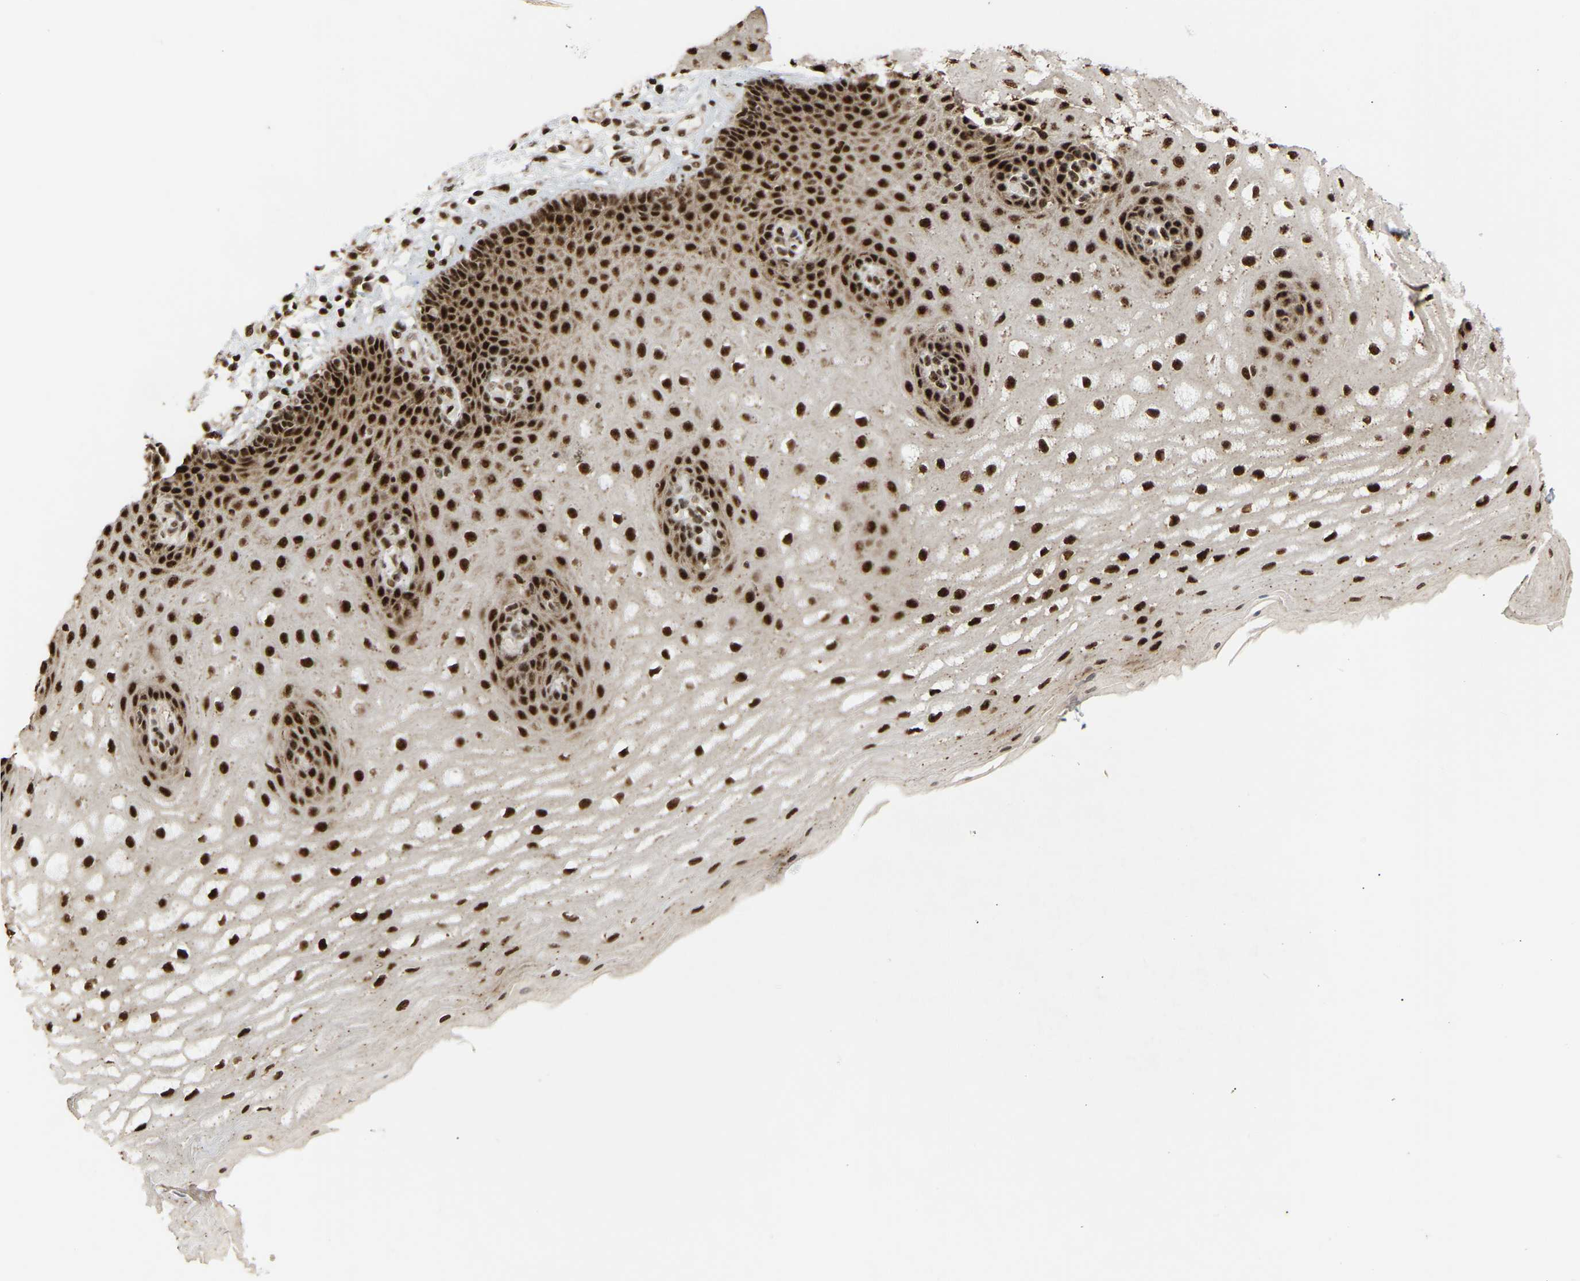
{"staining": {"intensity": "strong", "quantity": ">75%", "location": "nuclear"}, "tissue": "esophagus", "cell_type": "Squamous epithelial cells", "image_type": "normal", "snomed": [{"axis": "morphology", "description": "Normal tissue, NOS"}, {"axis": "topography", "description": "Esophagus"}], "caption": "Strong nuclear expression for a protein is appreciated in about >75% of squamous epithelial cells of normal esophagus using immunohistochemistry.", "gene": "ALYREF", "patient": {"sex": "male", "age": 54}}